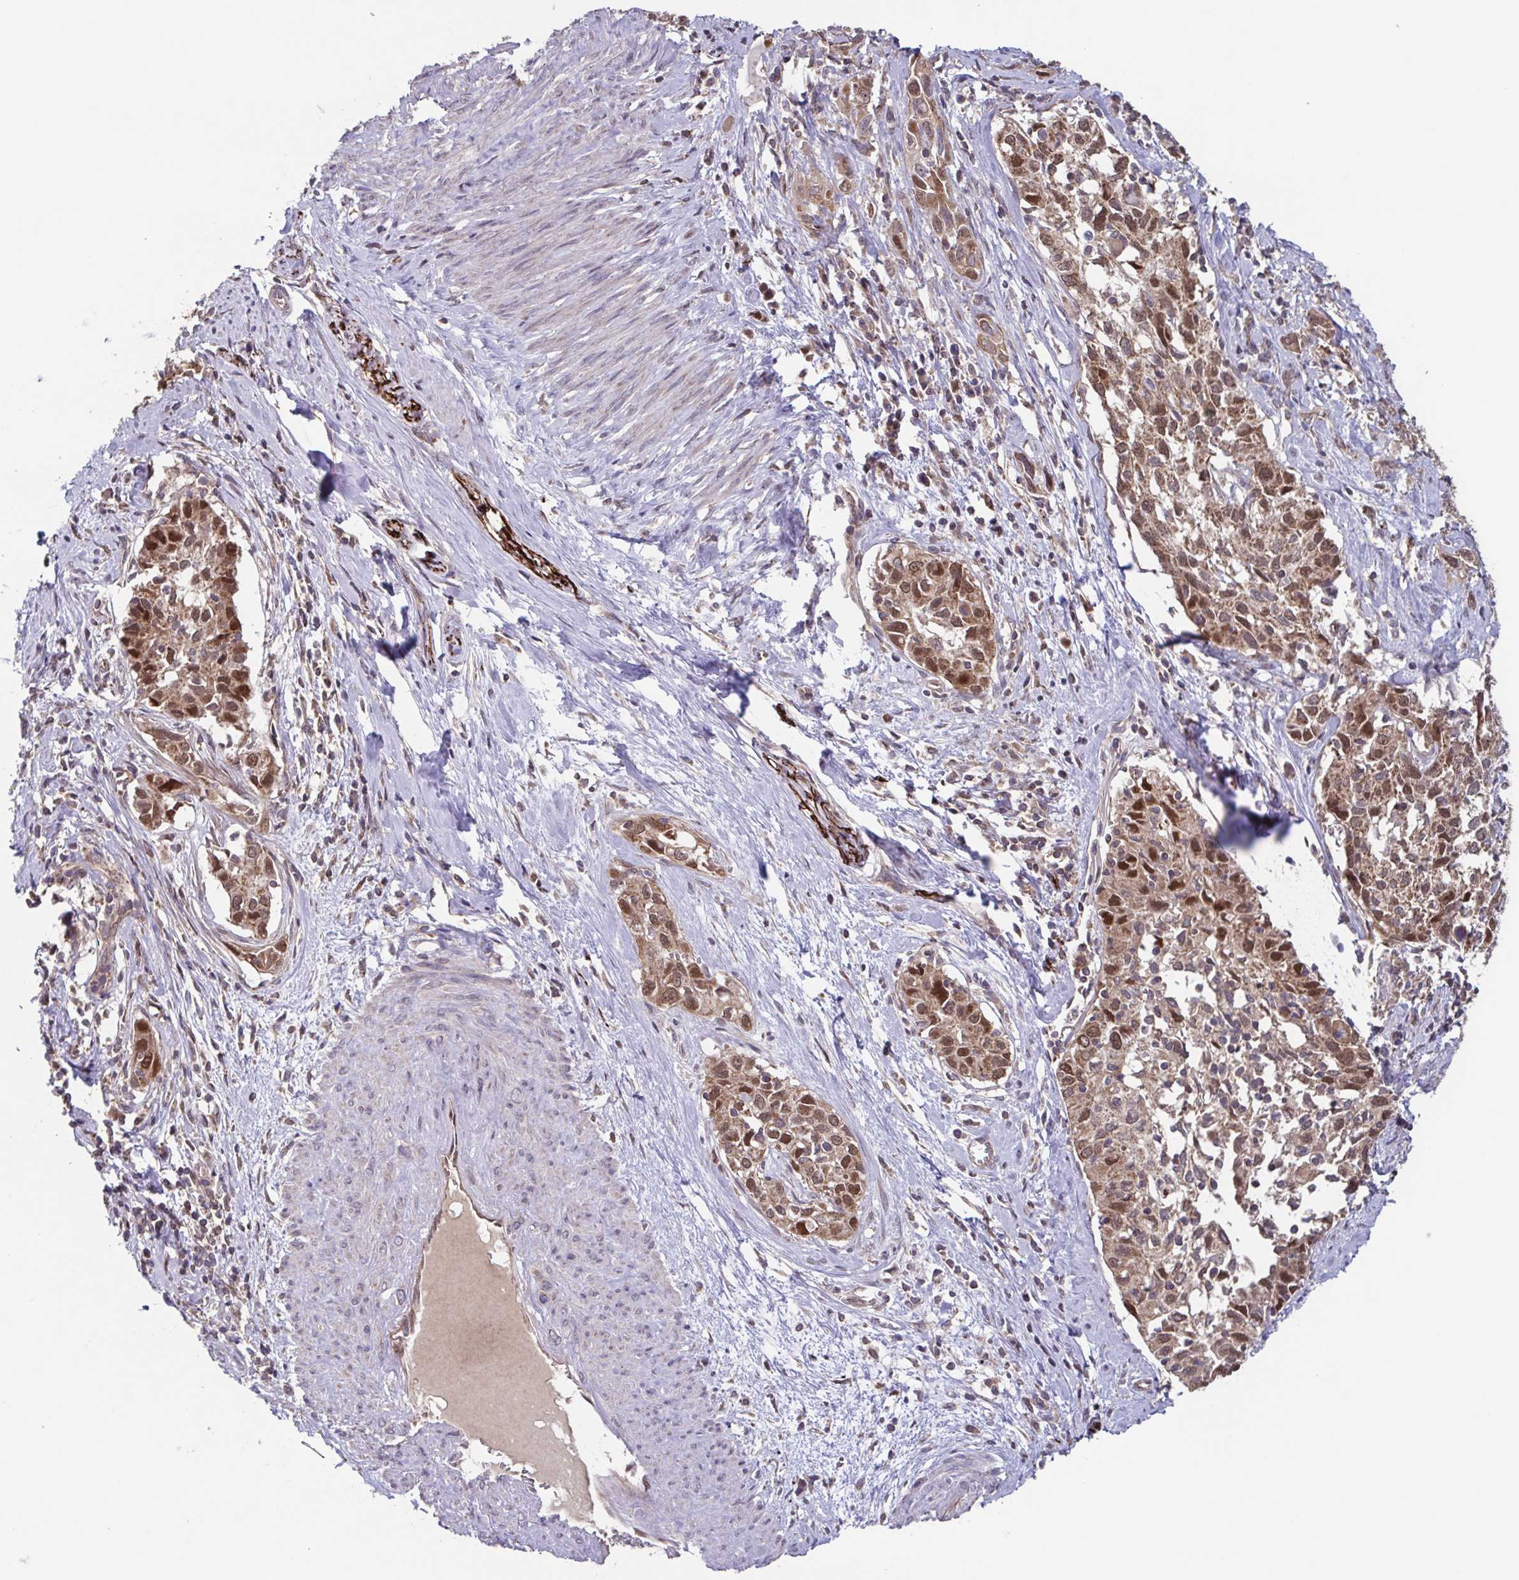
{"staining": {"intensity": "moderate", "quantity": ">75%", "location": "cytoplasmic/membranous,nuclear"}, "tissue": "cervical cancer", "cell_type": "Tumor cells", "image_type": "cancer", "snomed": [{"axis": "morphology", "description": "Squamous cell carcinoma, NOS"}, {"axis": "topography", "description": "Cervix"}], "caption": "The immunohistochemical stain highlights moderate cytoplasmic/membranous and nuclear staining in tumor cells of cervical cancer (squamous cell carcinoma) tissue.", "gene": "TTC19", "patient": {"sex": "female", "age": 51}}